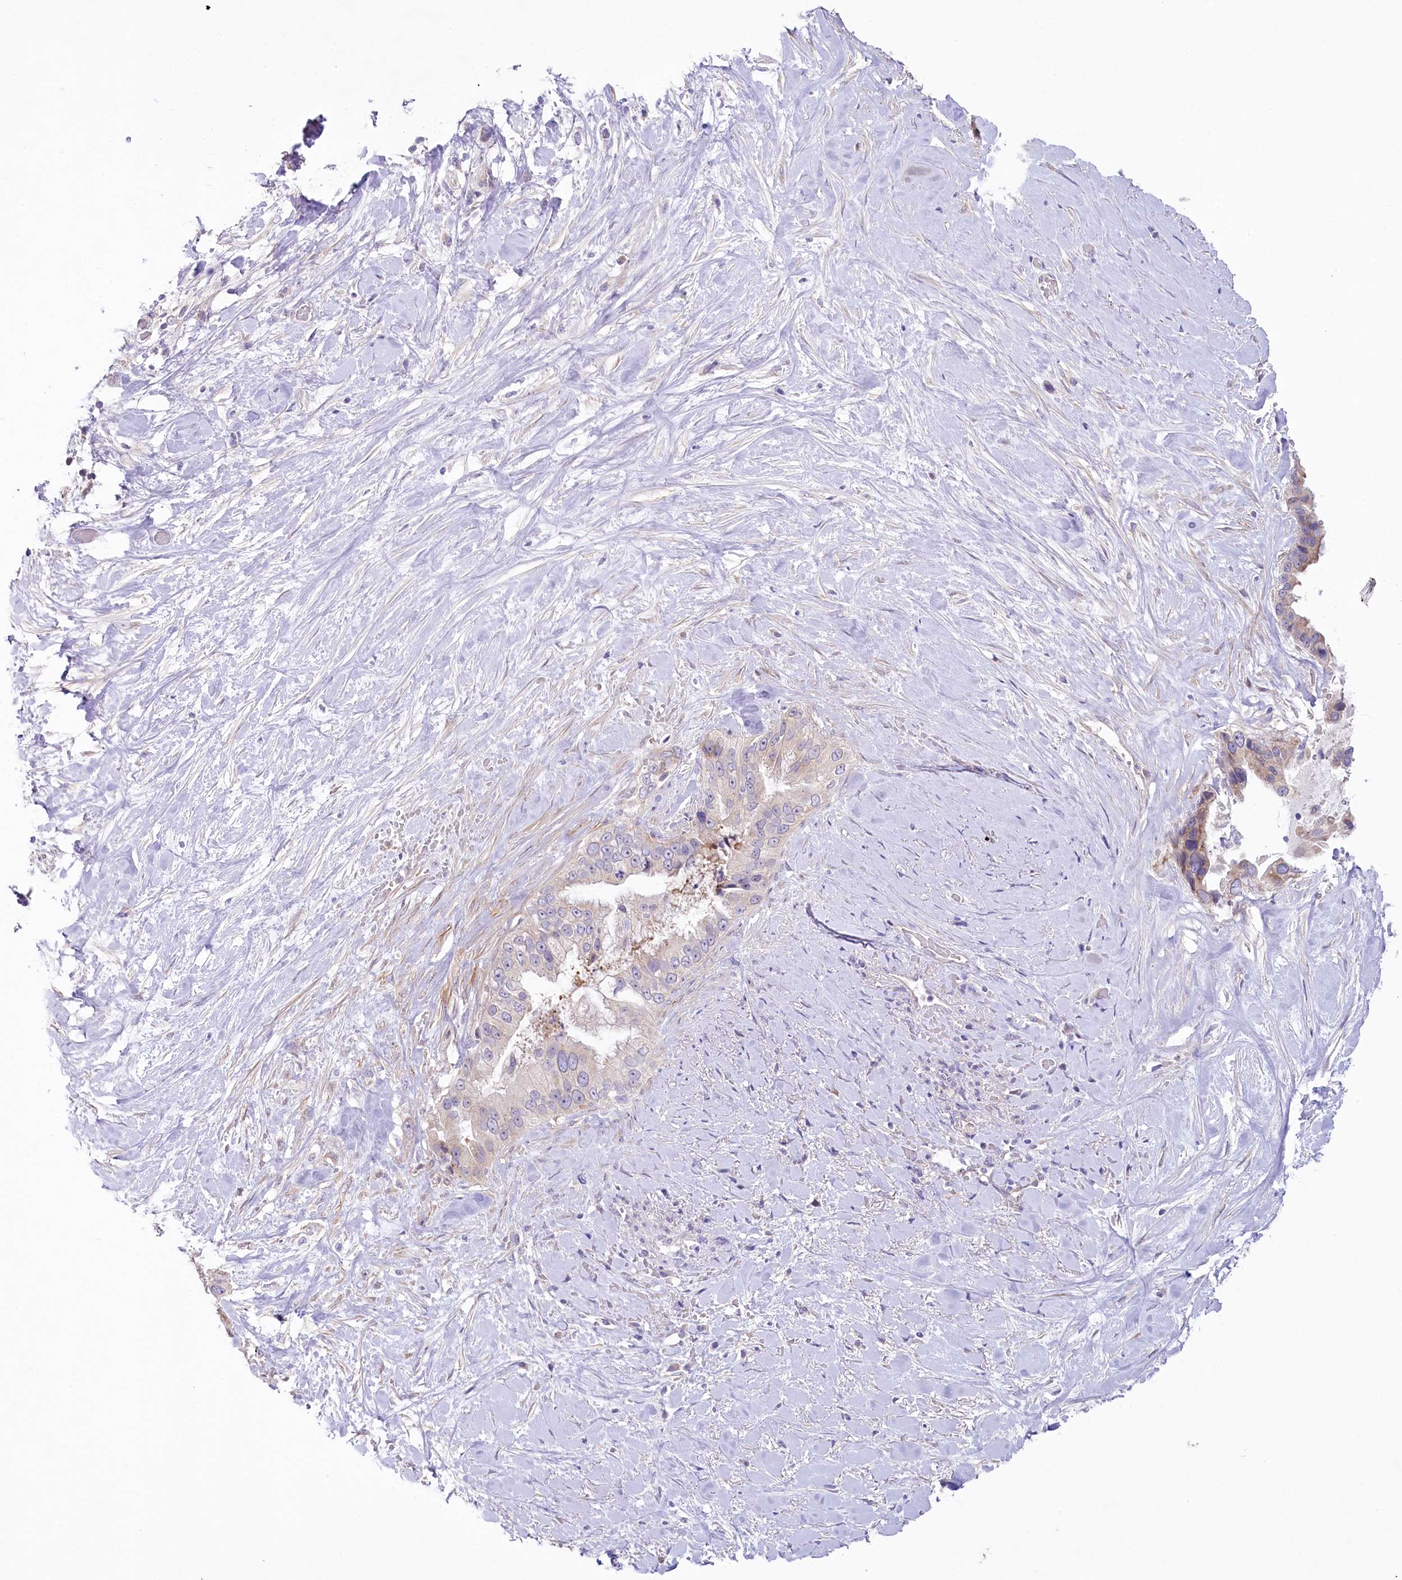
{"staining": {"intensity": "weak", "quantity": "25%-75%", "location": "cytoplasmic/membranous"}, "tissue": "pancreatic cancer", "cell_type": "Tumor cells", "image_type": "cancer", "snomed": [{"axis": "morphology", "description": "Inflammation, NOS"}, {"axis": "morphology", "description": "Adenocarcinoma, NOS"}, {"axis": "topography", "description": "Pancreas"}], "caption": "Tumor cells show low levels of weak cytoplasmic/membranous staining in about 25%-75% of cells in pancreatic adenocarcinoma.", "gene": "MYOZ1", "patient": {"sex": "female", "age": 56}}